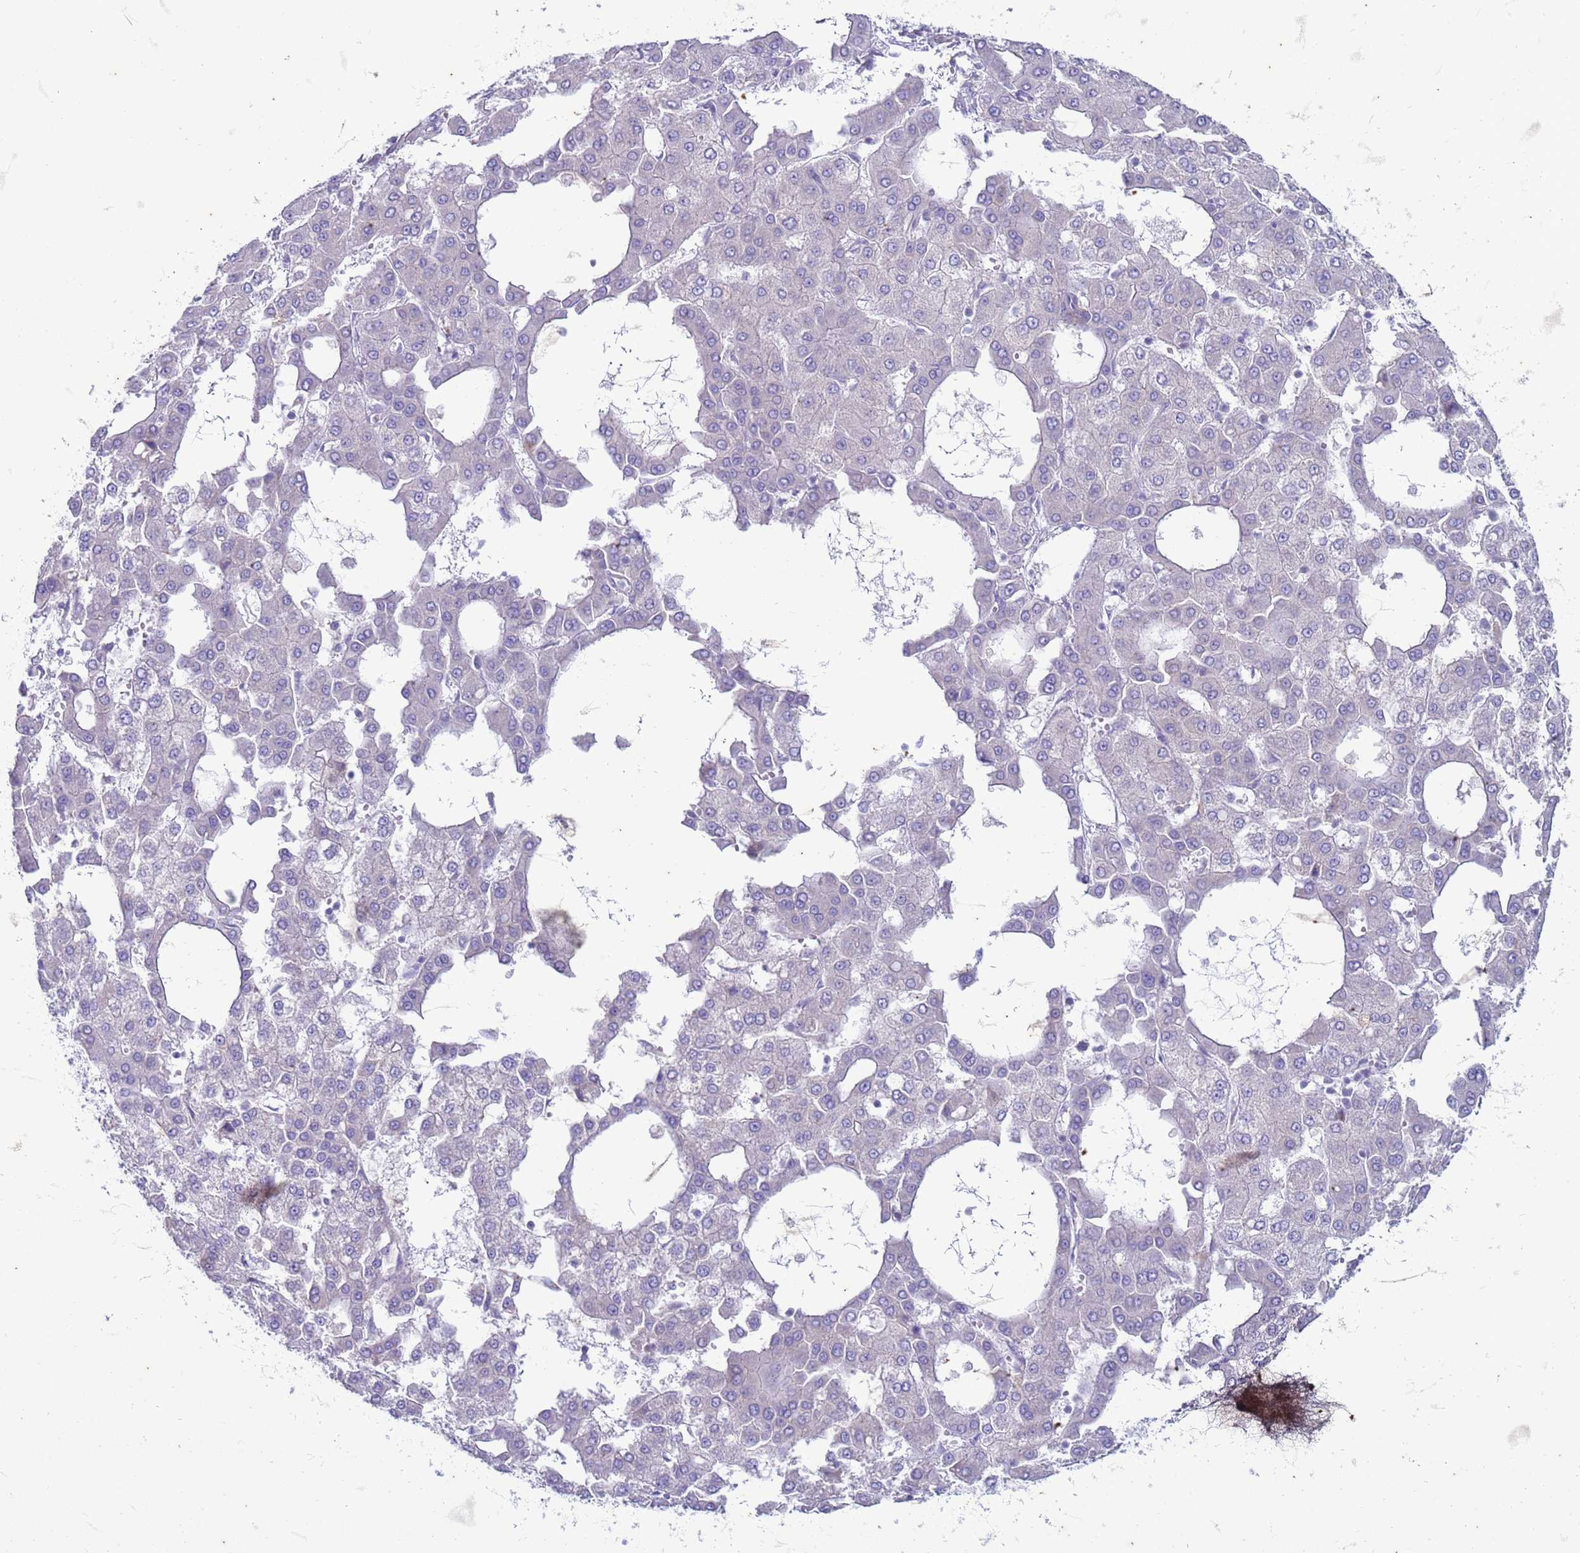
{"staining": {"intensity": "negative", "quantity": "none", "location": "none"}, "tissue": "liver cancer", "cell_type": "Tumor cells", "image_type": "cancer", "snomed": [{"axis": "morphology", "description": "Carcinoma, Hepatocellular, NOS"}, {"axis": "topography", "description": "Liver"}], "caption": "This is an immunohistochemistry photomicrograph of human hepatocellular carcinoma (liver). There is no staining in tumor cells.", "gene": "SUCO", "patient": {"sex": "male", "age": 47}}